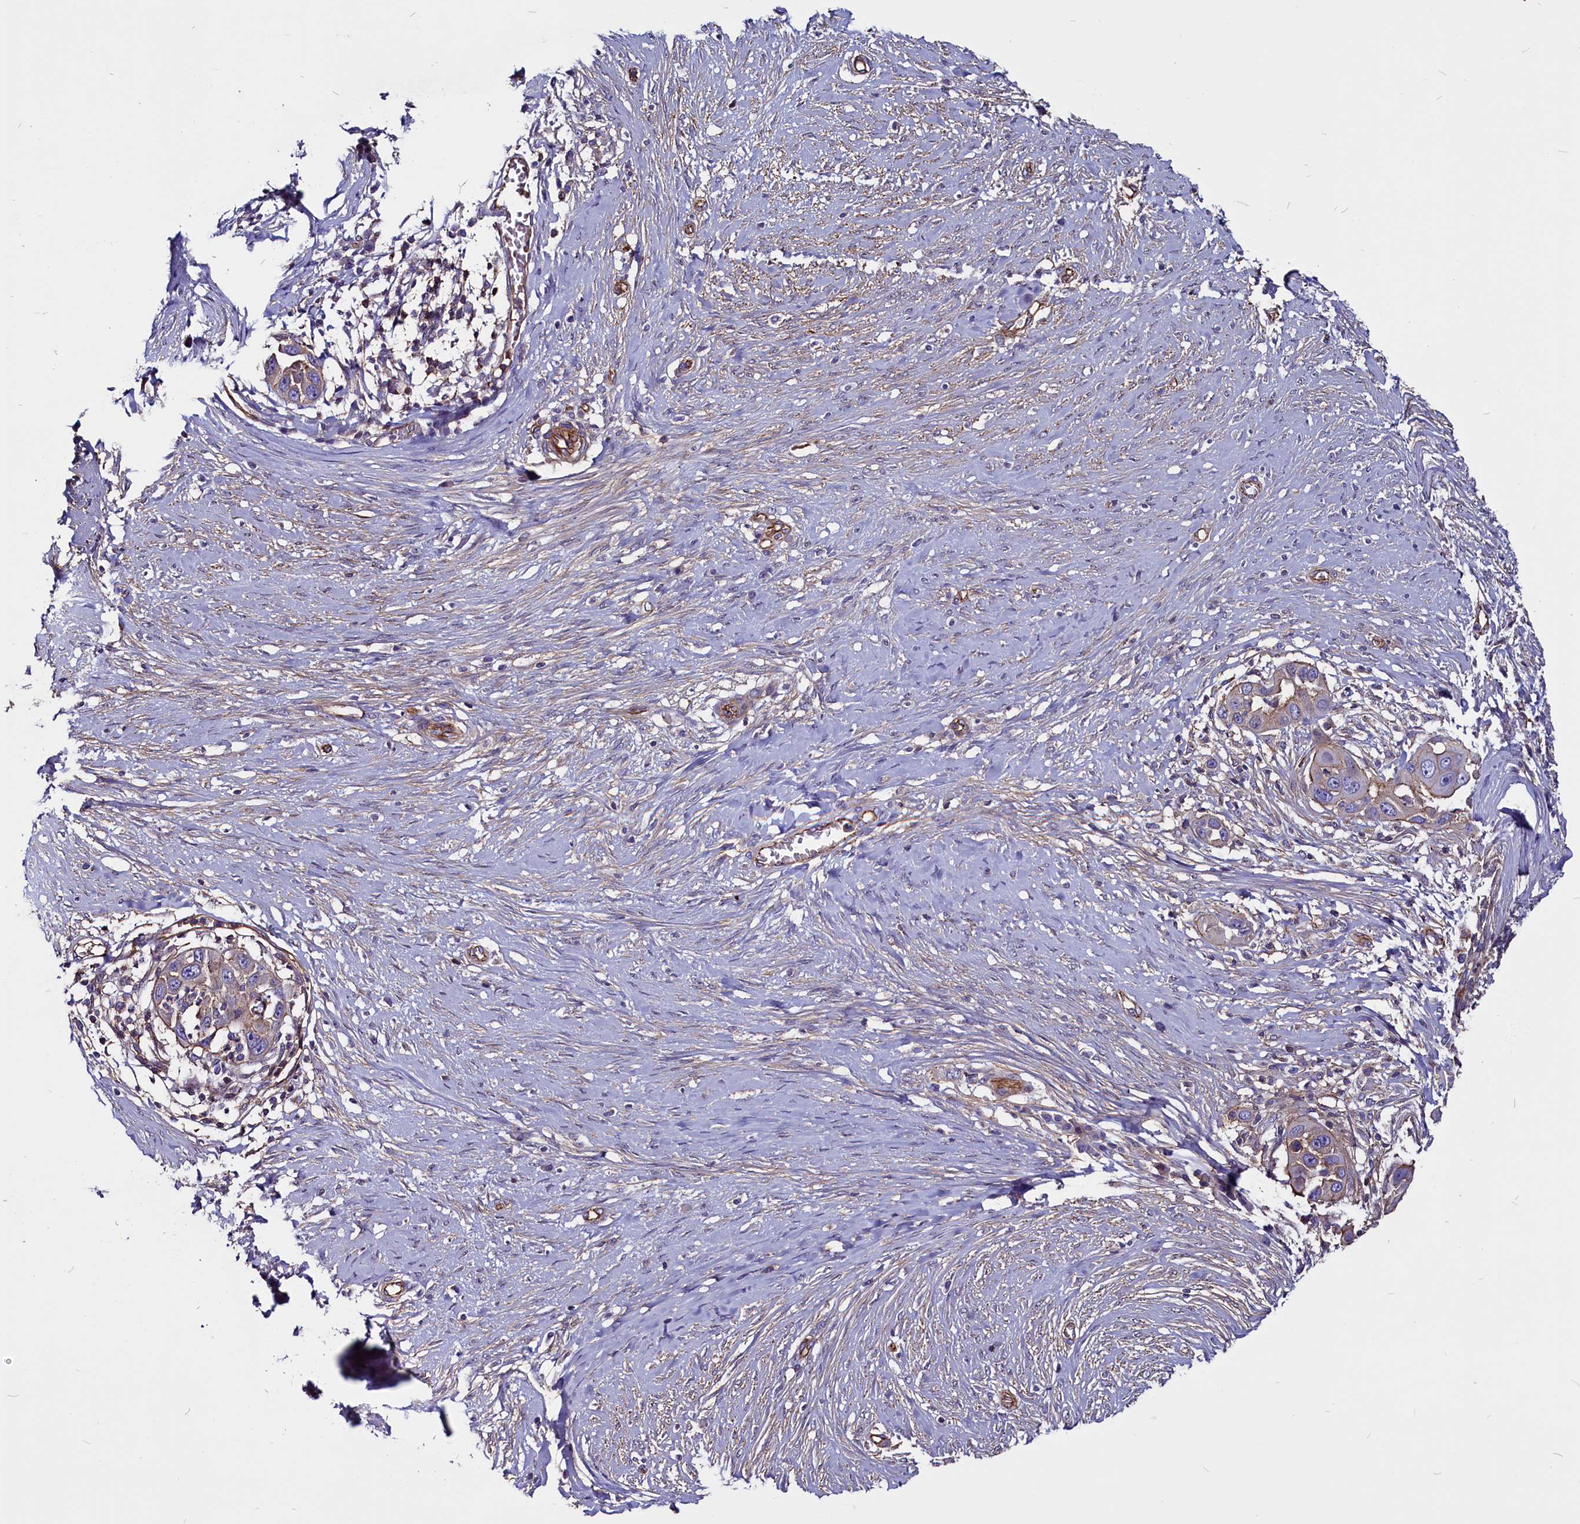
{"staining": {"intensity": "weak", "quantity": "25%-75%", "location": "cytoplasmic/membranous"}, "tissue": "skin cancer", "cell_type": "Tumor cells", "image_type": "cancer", "snomed": [{"axis": "morphology", "description": "Squamous cell carcinoma, NOS"}, {"axis": "topography", "description": "Skin"}], "caption": "High-magnification brightfield microscopy of skin squamous cell carcinoma stained with DAB (brown) and counterstained with hematoxylin (blue). tumor cells exhibit weak cytoplasmic/membranous expression is present in approximately25%-75% of cells. The protein of interest is shown in brown color, while the nuclei are stained blue.", "gene": "ZNF749", "patient": {"sex": "female", "age": 44}}